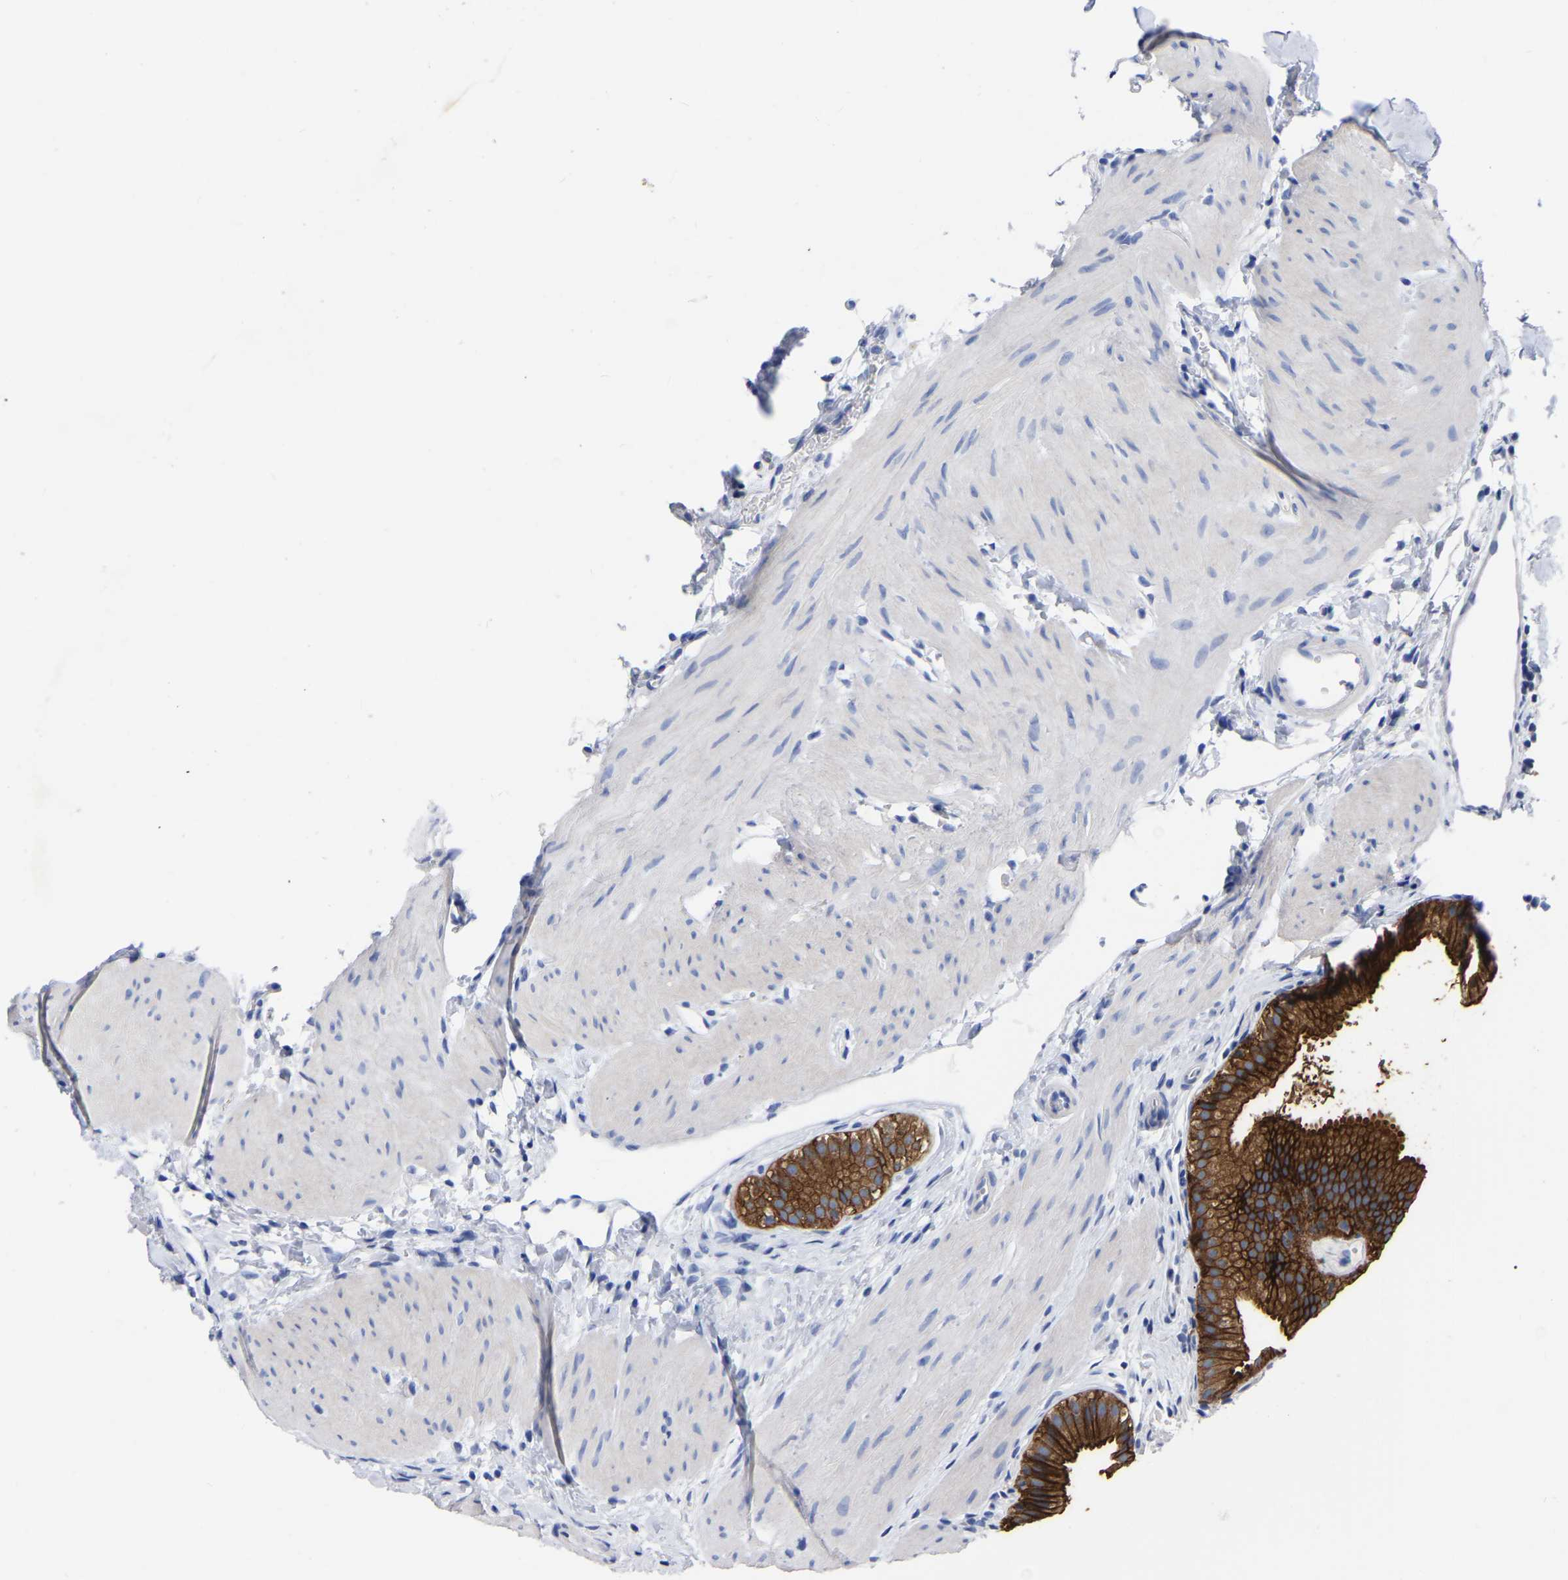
{"staining": {"intensity": "strong", "quantity": ">75%", "location": "cytoplasmic/membranous"}, "tissue": "gallbladder", "cell_type": "Glandular cells", "image_type": "normal", "snomed": [{"axis": "morphology", "description": "Normal tissue, NOS"}, {"axis": "topography", "description": "Gallbladder"}], "caption": "This micrograph displays immunohistochemistry (IHC) staining of benign human gallbladder, with high strong cytoplasmic/membranous expression in about >75% of glandular cells.", "gene": "ANXA13", "patient": {"sex": "female", "age": 26}}